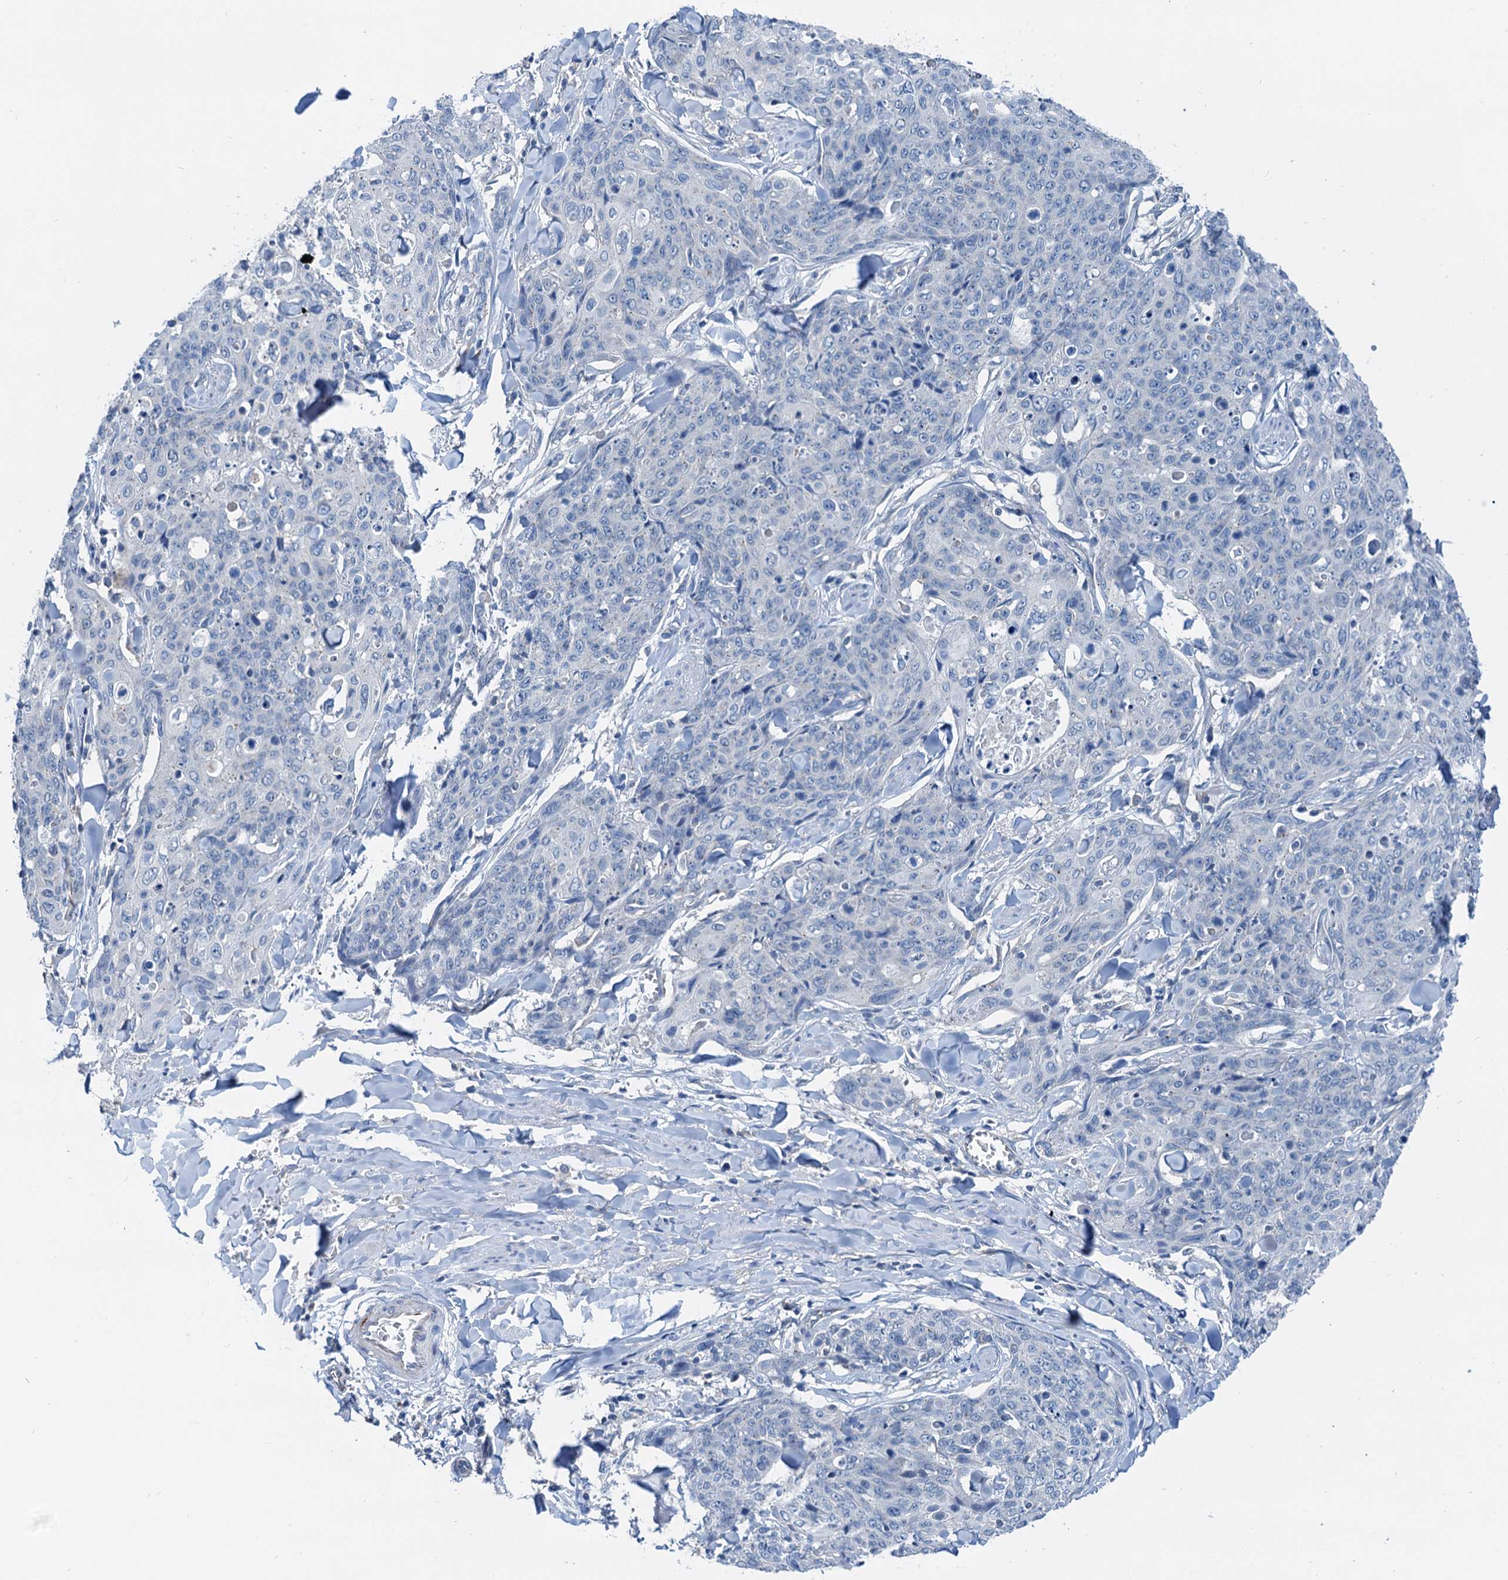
{"staining": {"intensity": "negative", "quantity": "none", "location": "none"}, "tissue": "skin cancer", "cell_type": "Tumor cells", "image_type": "cancer", "snomed": [{"axis": "morphology", "description": "Squamous cell carcinoma, NOS"}, {"axis": "topography", "description": "Skin"}, {"axis": "topography", "description": "Vulva"}], "caption": "Protein analysis of skin cancer (squamous cell carcinoma) reveals no significant positivity in tumor cells. The staining is performed using DAB brown chromogen with nuclei counter-stained in using hematoxylin.", "gene": "ELAC1", "patient": {"sex": "female", "age": 85}}